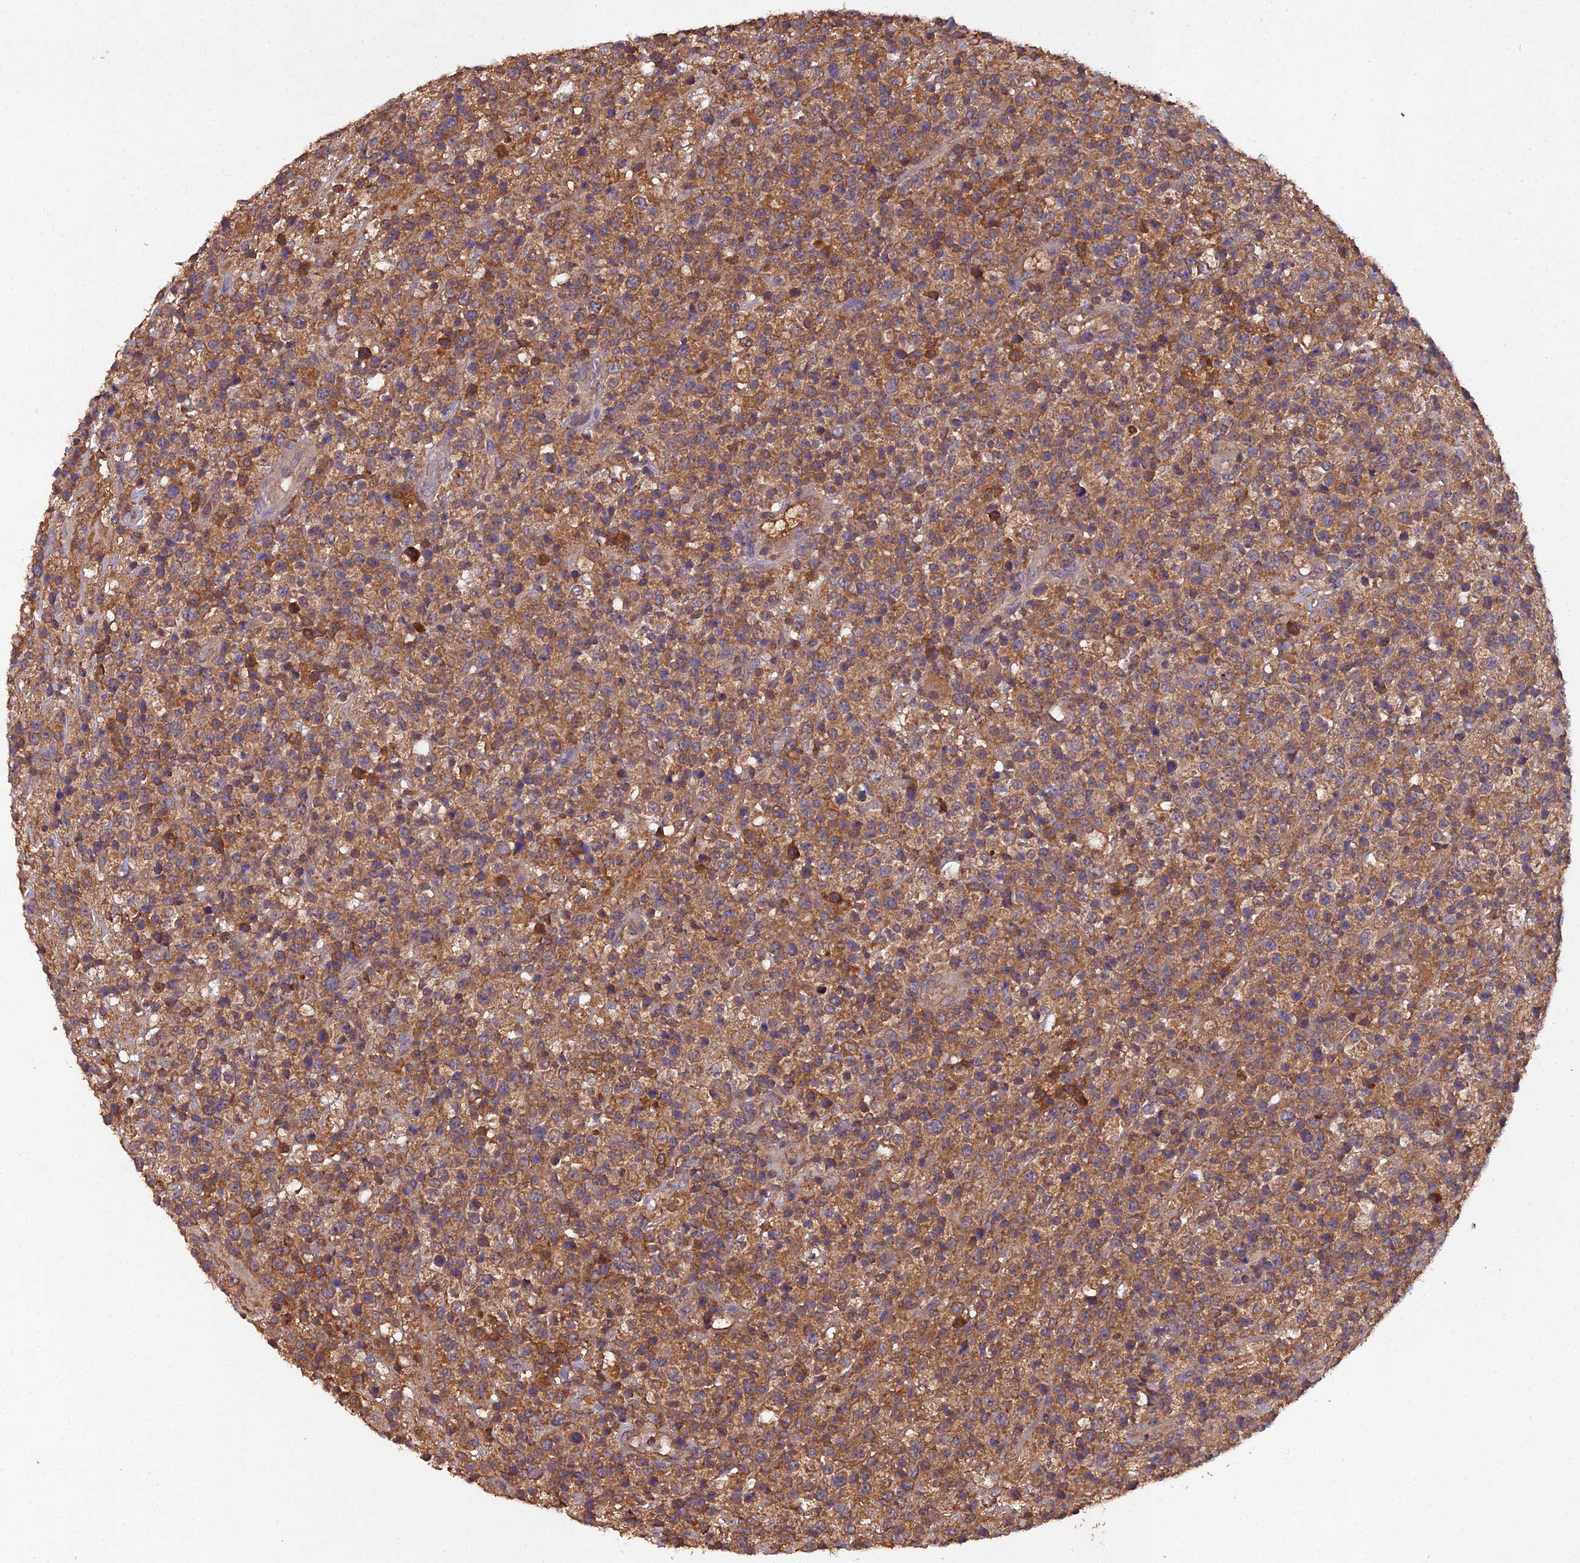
{"staining": {"intensity": "moderate", "quantity": ">75%", "location": "cytoplasmic/membranous"}, "tissue": "lymphoma", "cell_type": "Tumor cells", "image_type": "cancer", "snomed": [{"axis": "morphology", "description": "Malignant lymphoma, non-Hodgkin's type, High grade"}, {"axis": "topography", "description": "Colon"}], "caption": "This histopathology image demonstrates immunohistochemistry staining of human lymphoma, with medium moderate cytoplasmic/membranous expression in about >75% of tumor cells.", "gene": "TMEM258", "patient": {"sex": "female", "age": 53}}